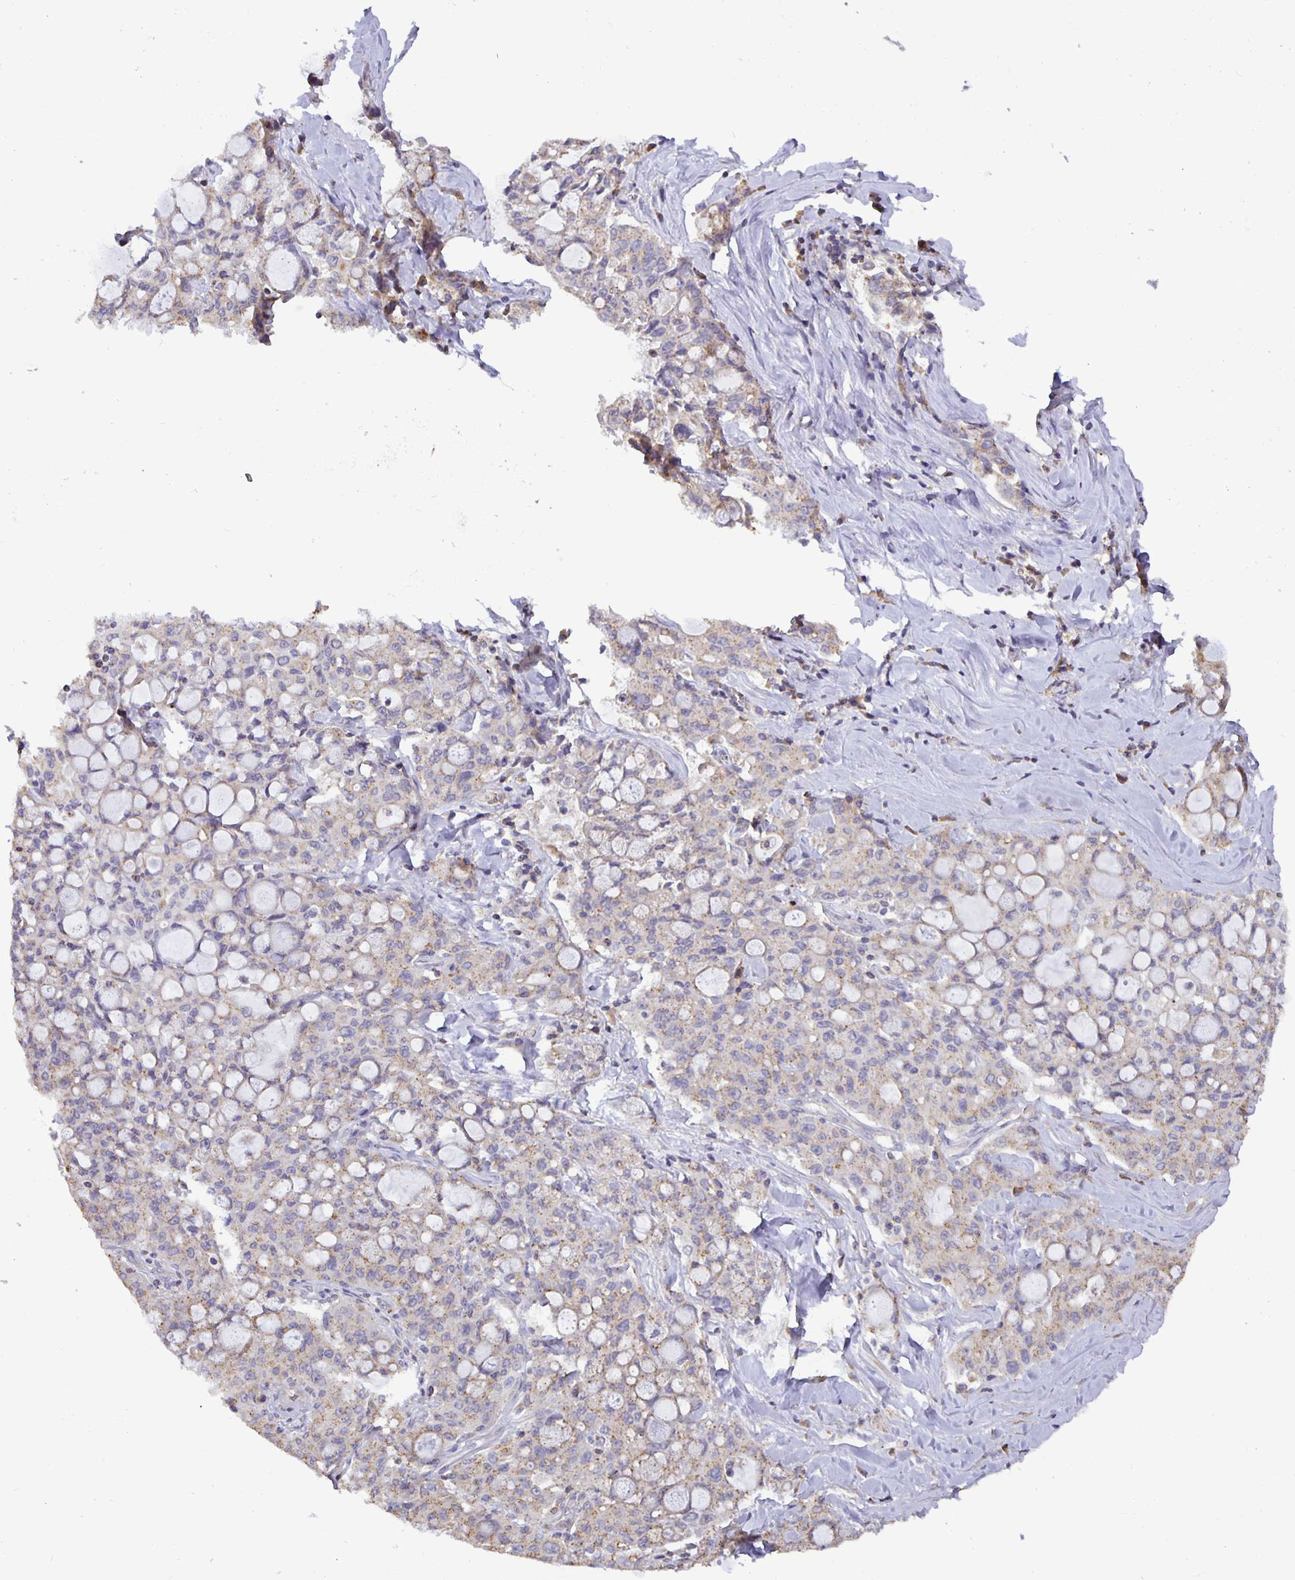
{"staining": {"intensity": "weak", "quantity": "25%-75%", "location": "cytoplasmic/membranous"}, "tissue": "lung cancer", "cell_type": "Tumor cells", "image_type": "cancer", "snomed": [{"axis": "morphology", "description": "Adenocarcinoma, NOS"}, {"axis": "topography", "description": "Lung"}], "caption": "Lung cancer (adenocarcinoma) tissue exhibits weak cytoplasmic/membranous positivity in about 25%-75% of tumor cells, visualized by immunohistochemistry. (DAB (3,3'-diaminobenzidine) IHC, brown staining for protein, blue staining for nuclei).", "gene": "TMEM71", "patient": {"sex": "female", "age": 44}}